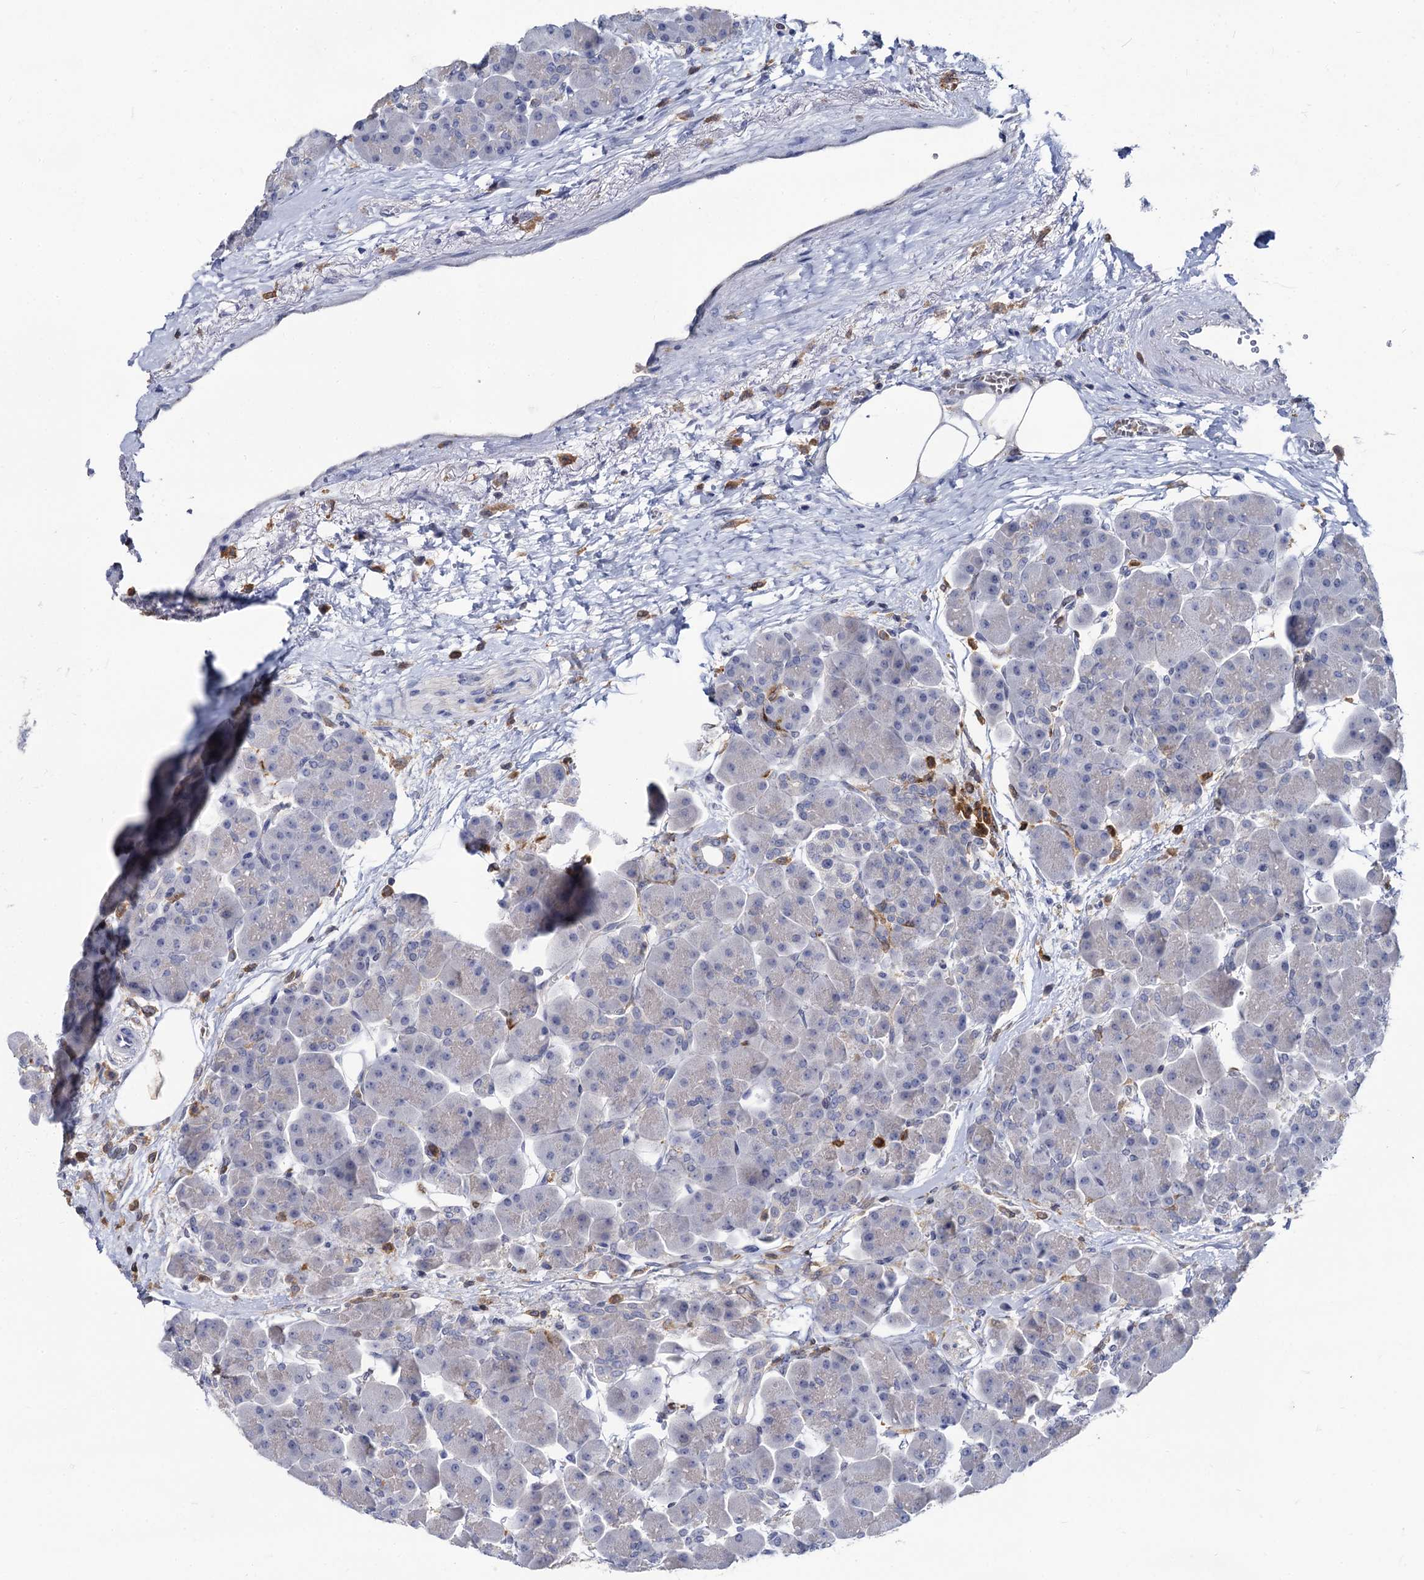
{"staining": {"intensity": "negative", "quantity": "none", "location": "none"}, "tissue": "pancreas", "cell_type": "Exocrine glandular cells", "image_type": "normal", "snomed": [{"axis": "morphology", "description": "Normal tissue, NOS"}, {"axis": "topography", "description": "Pancreas"}], "caption": "Micrograph shows no protein staining in exocrine glandular cells of unremarkable pancreas. The staining is performed using DAB (3,3'-diaminobenzidine) brown chromogen with nuclei counter-stained in using hematoxylin.", "gene": "RHOG", "patient": {"sex": "male", "age": 66}}